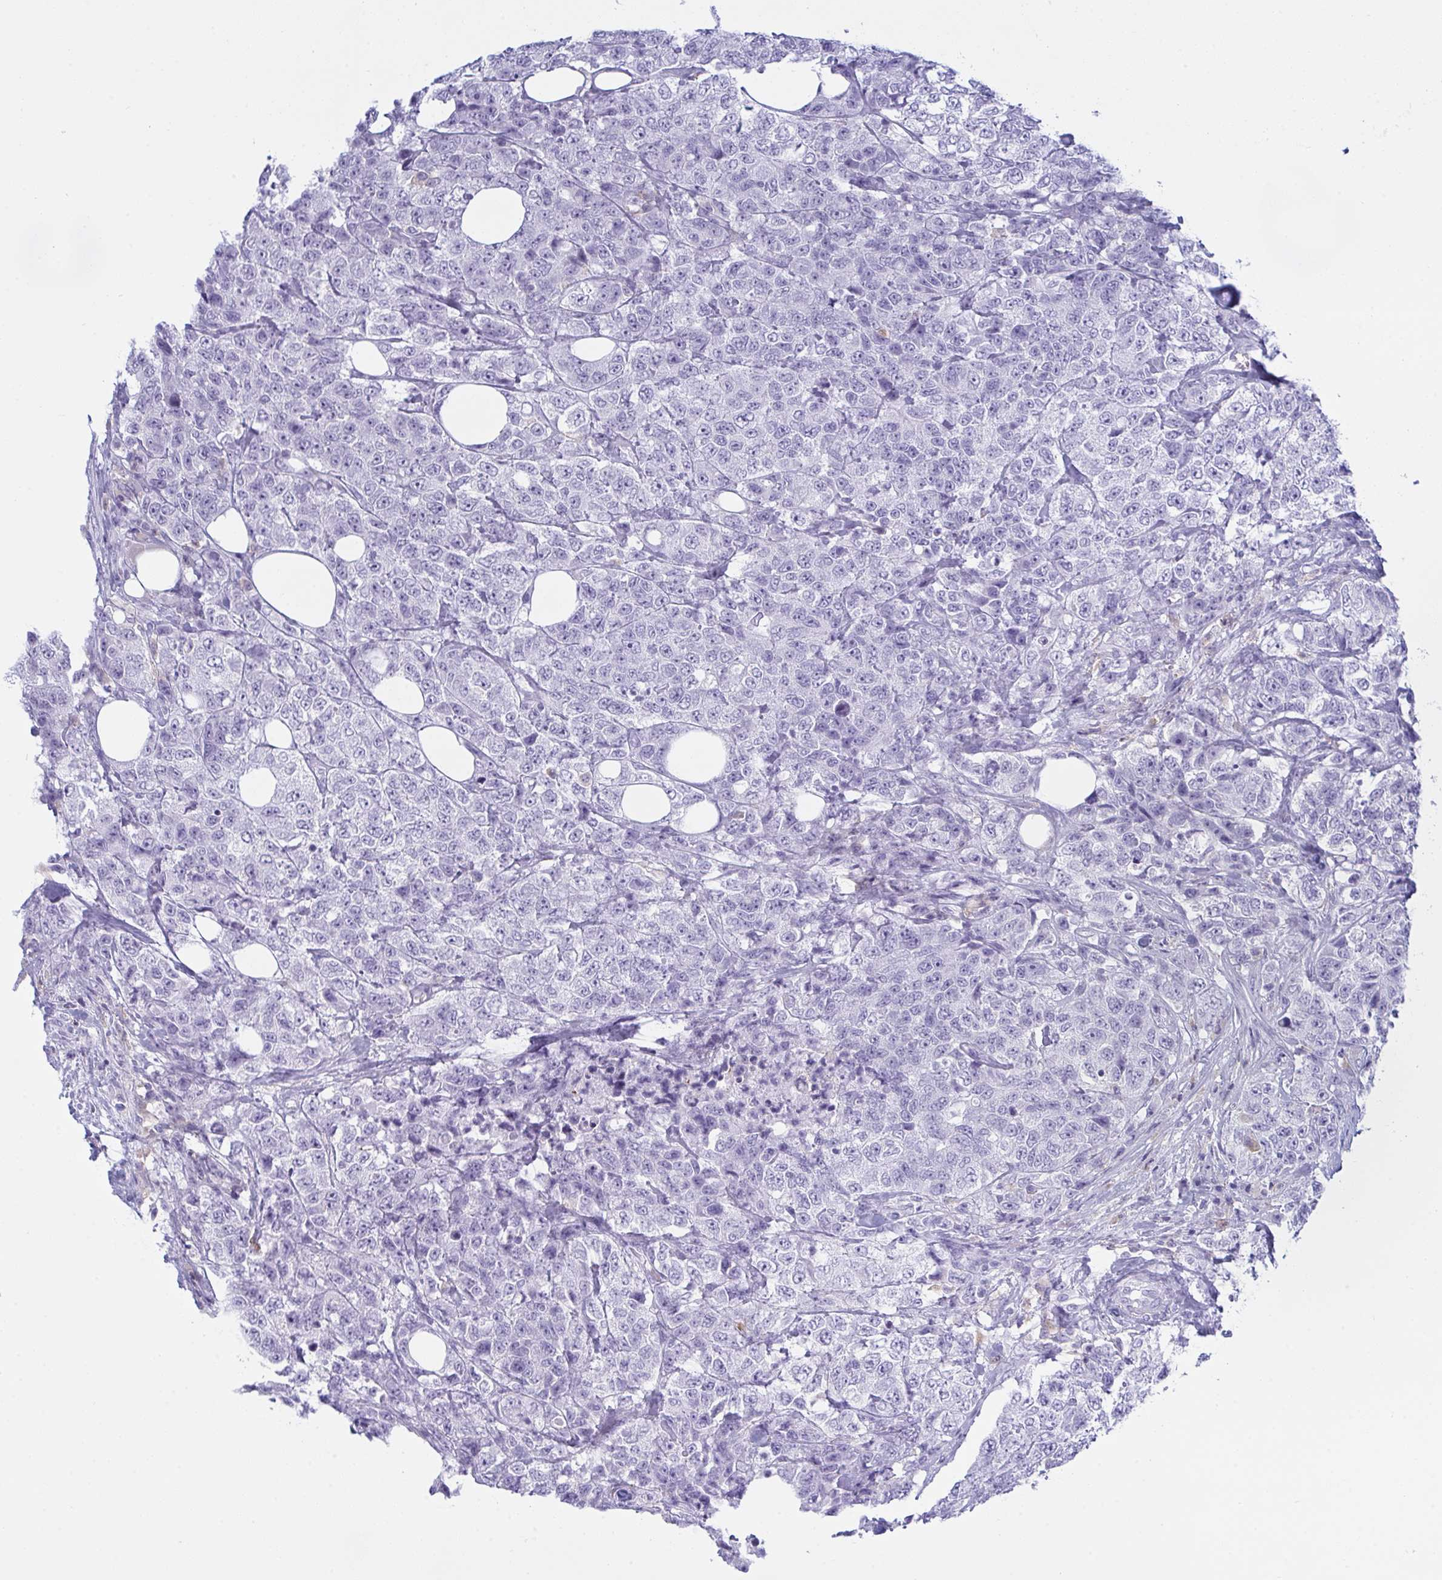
{"staining": {"intensity": "negative", "quantity": "none", "location": "none"}, "tissue": "urothelial cancer", "cell_type": "Tumor cells", "image_type": "cancer", "snomed": [{"axis": "morphology", "description": "Urothelial carcinoma, High grade"}, {"axis": "topography", "description": "Urinary bladder"}], "caption": "This is an IHC image of human urothelial cancer. There is no expression in tumor cells.", "gene": "MYO1F", "patient": {"sex": "female", "age": 78}}